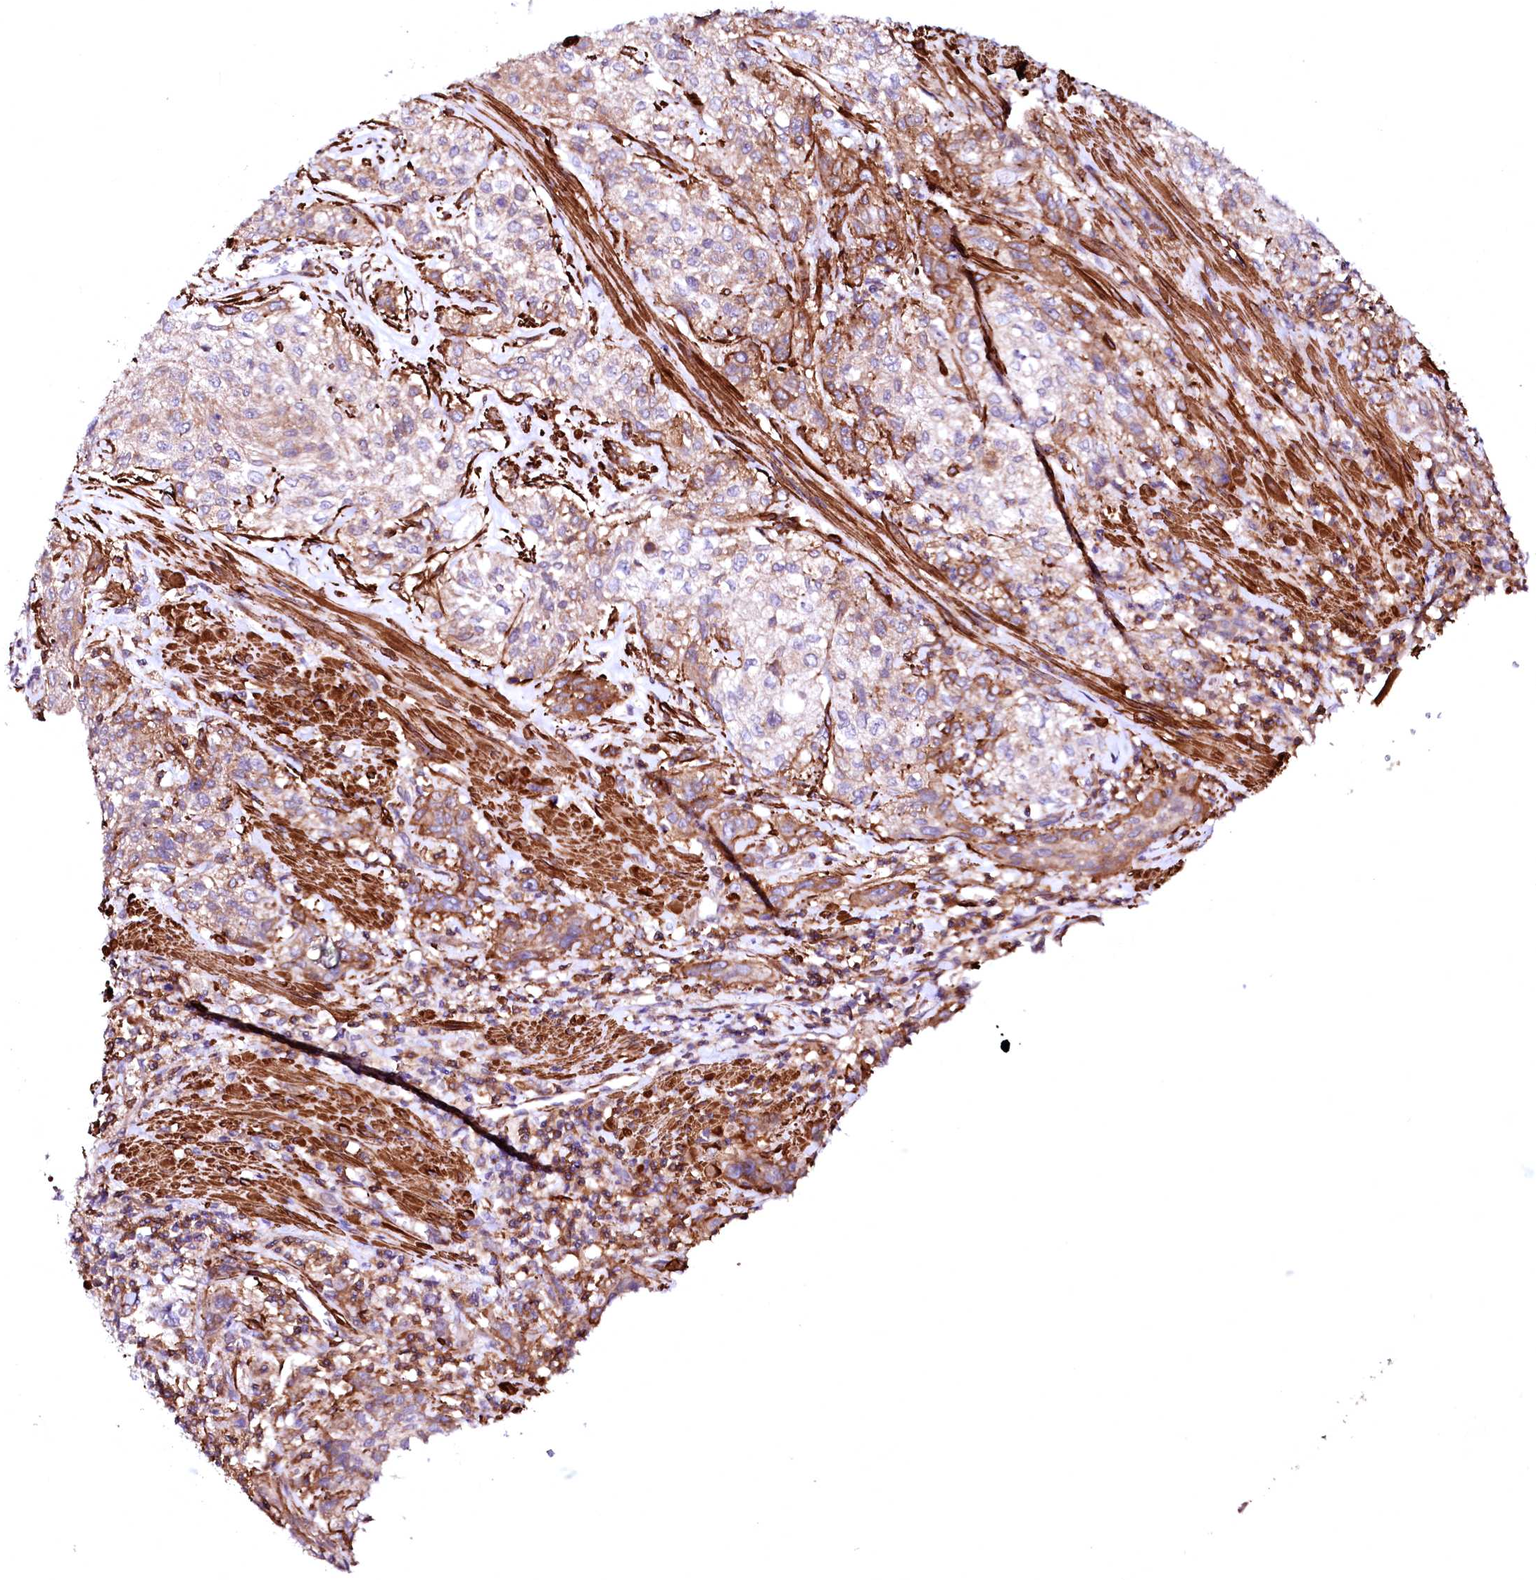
{"staining": {"intensity": "moderate", "quantity": "25%-75%", "location": "cytoplasmic/membranous"}, "tissue": "urothelial cancer", "cell_type": "Tumor cells", "image_type": "cancer", "snomed": [{"axis": "morphology", "description": "Normal tissue, NOS"}, {"axis": "morphology", "description": "Urothelial carcinoma, NOS"}, {"axis": "topography", "description": "Urinary bladder"}, {"axis": "topography", "description": "Peripheral nerve tissue"}], "caption": "Protein staining of urothelial cancer tissue displays moderate cytoplasmic/membranous positivity in about 25%-75% of tumor cells.", "gene": "GPR176", "patient": {"sex": "male", "age": 35}}